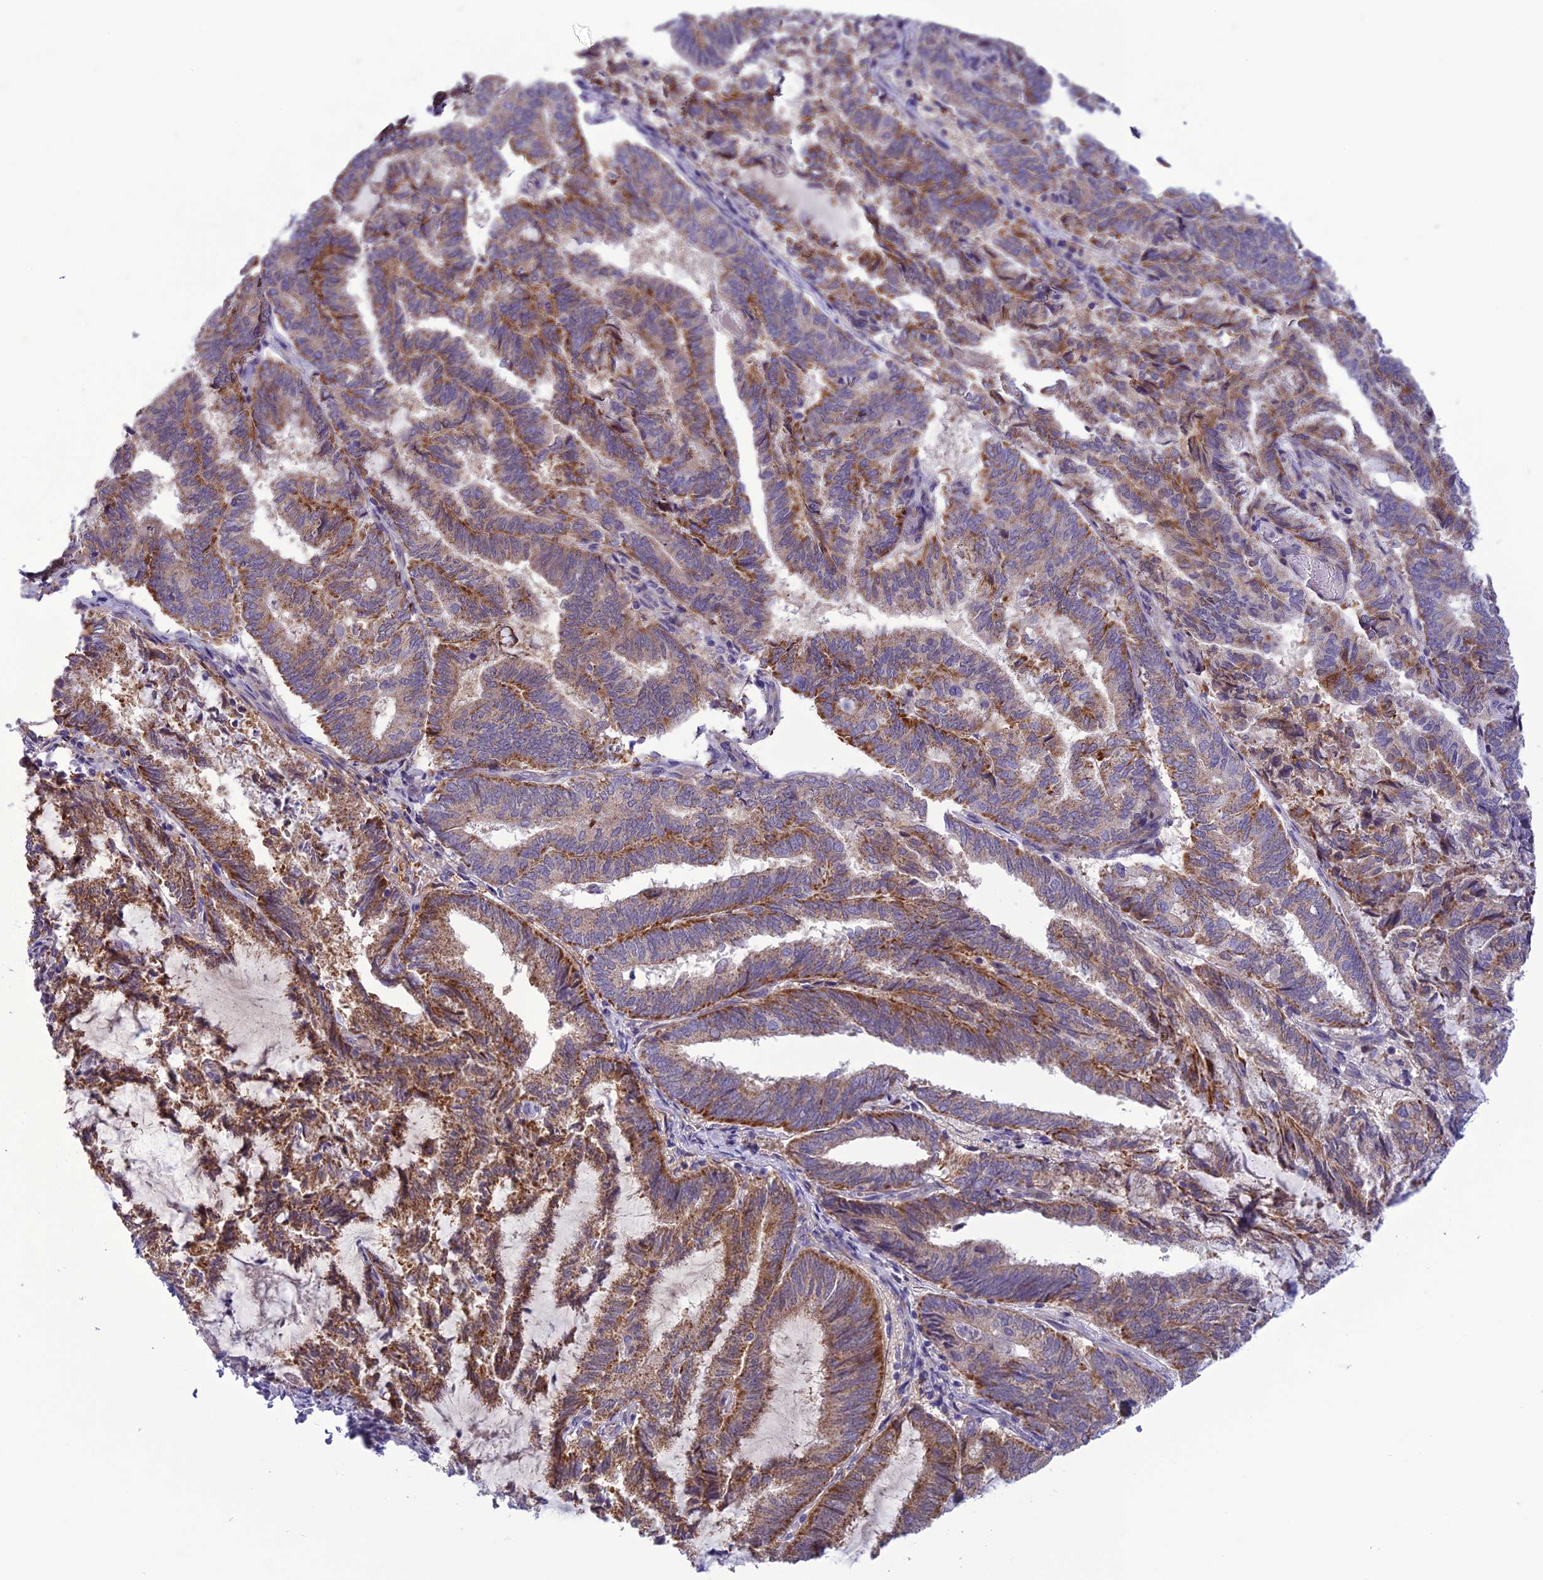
{"staining": {"intensity": "strong", "quantity": "25%-75%", "location": "cytoplasmic/membranous"}, "tissue": "endometrial cancer", "cell_type": "Tumor cells", "image_type": "cancer", "snomed": [{"axis": "morphology", "description": "Adenocarcinoma, NOS"}, {"axis": "topography", "description": "Endometrium"}], "caption": "About 25%-75% of tumor cells in endometrial adenocarcinoma display strong cytoplasmic/membranous protein staining as visualized by brown immunohistochemical staining.", "gene": "PSMF1", "patient": {"sex": "female", "age": 80}}